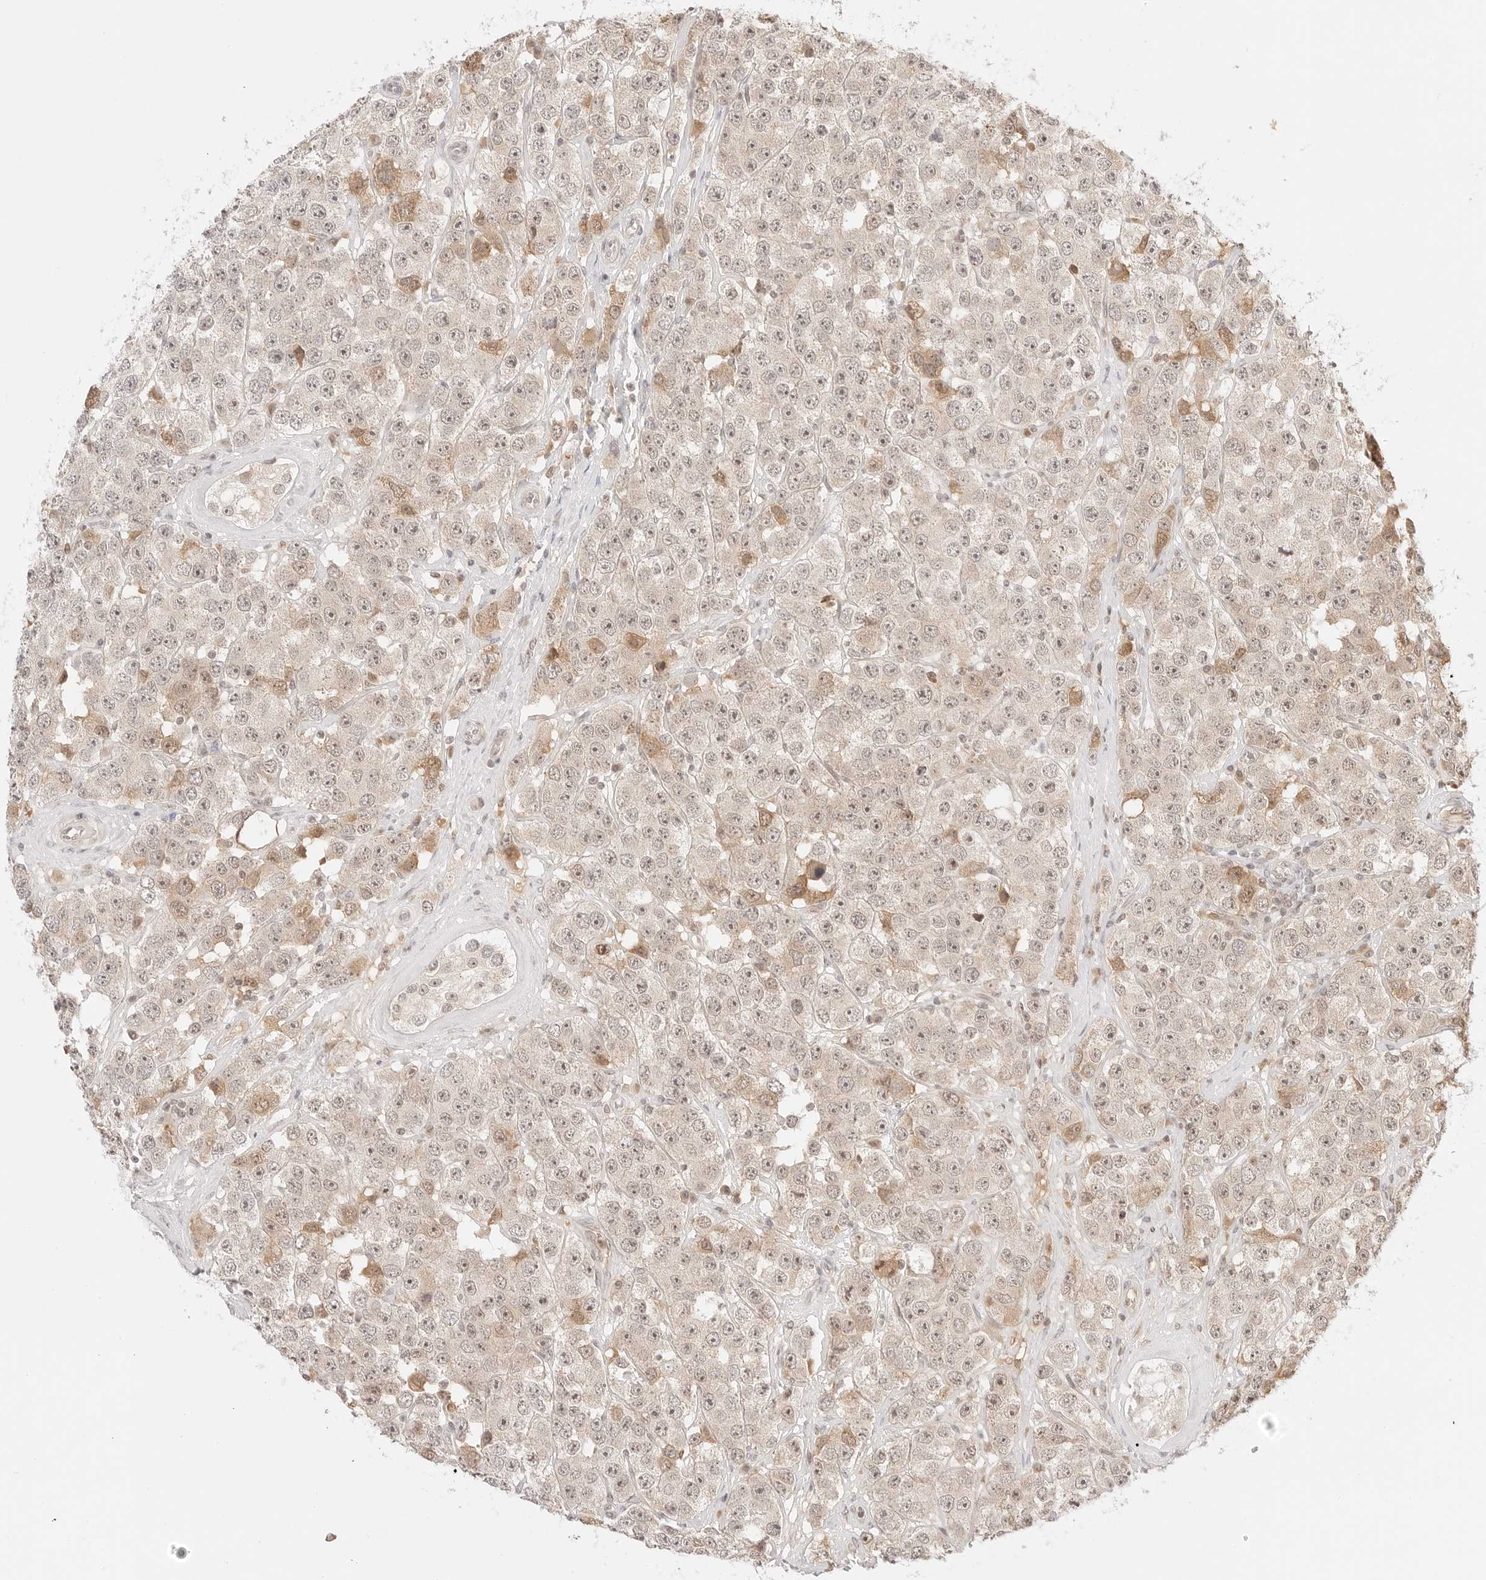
{"staining": {"intensity": "weak", "quantity": "25%-75%", "location": "cytoplasmic/membranous,nuclear"}, "tissue": "testis cancer", "cell_type": "Tumor cells", "image_type": "cancer", "snomed": [{"axis": "morphology", "description": "Seminoma, NOS"}, {"axis": "topography", "description": "Testis"}], "caption": "Immunohistochemical staining of human testis cancer (seminoma) demonstrates low levels of weak cytoplasmic/membranous and nuclear protein expression in about 25%-75% of tumor cells.", "gene": "RPS6KL1", "patient": {"sex": "male", "age": 28}}